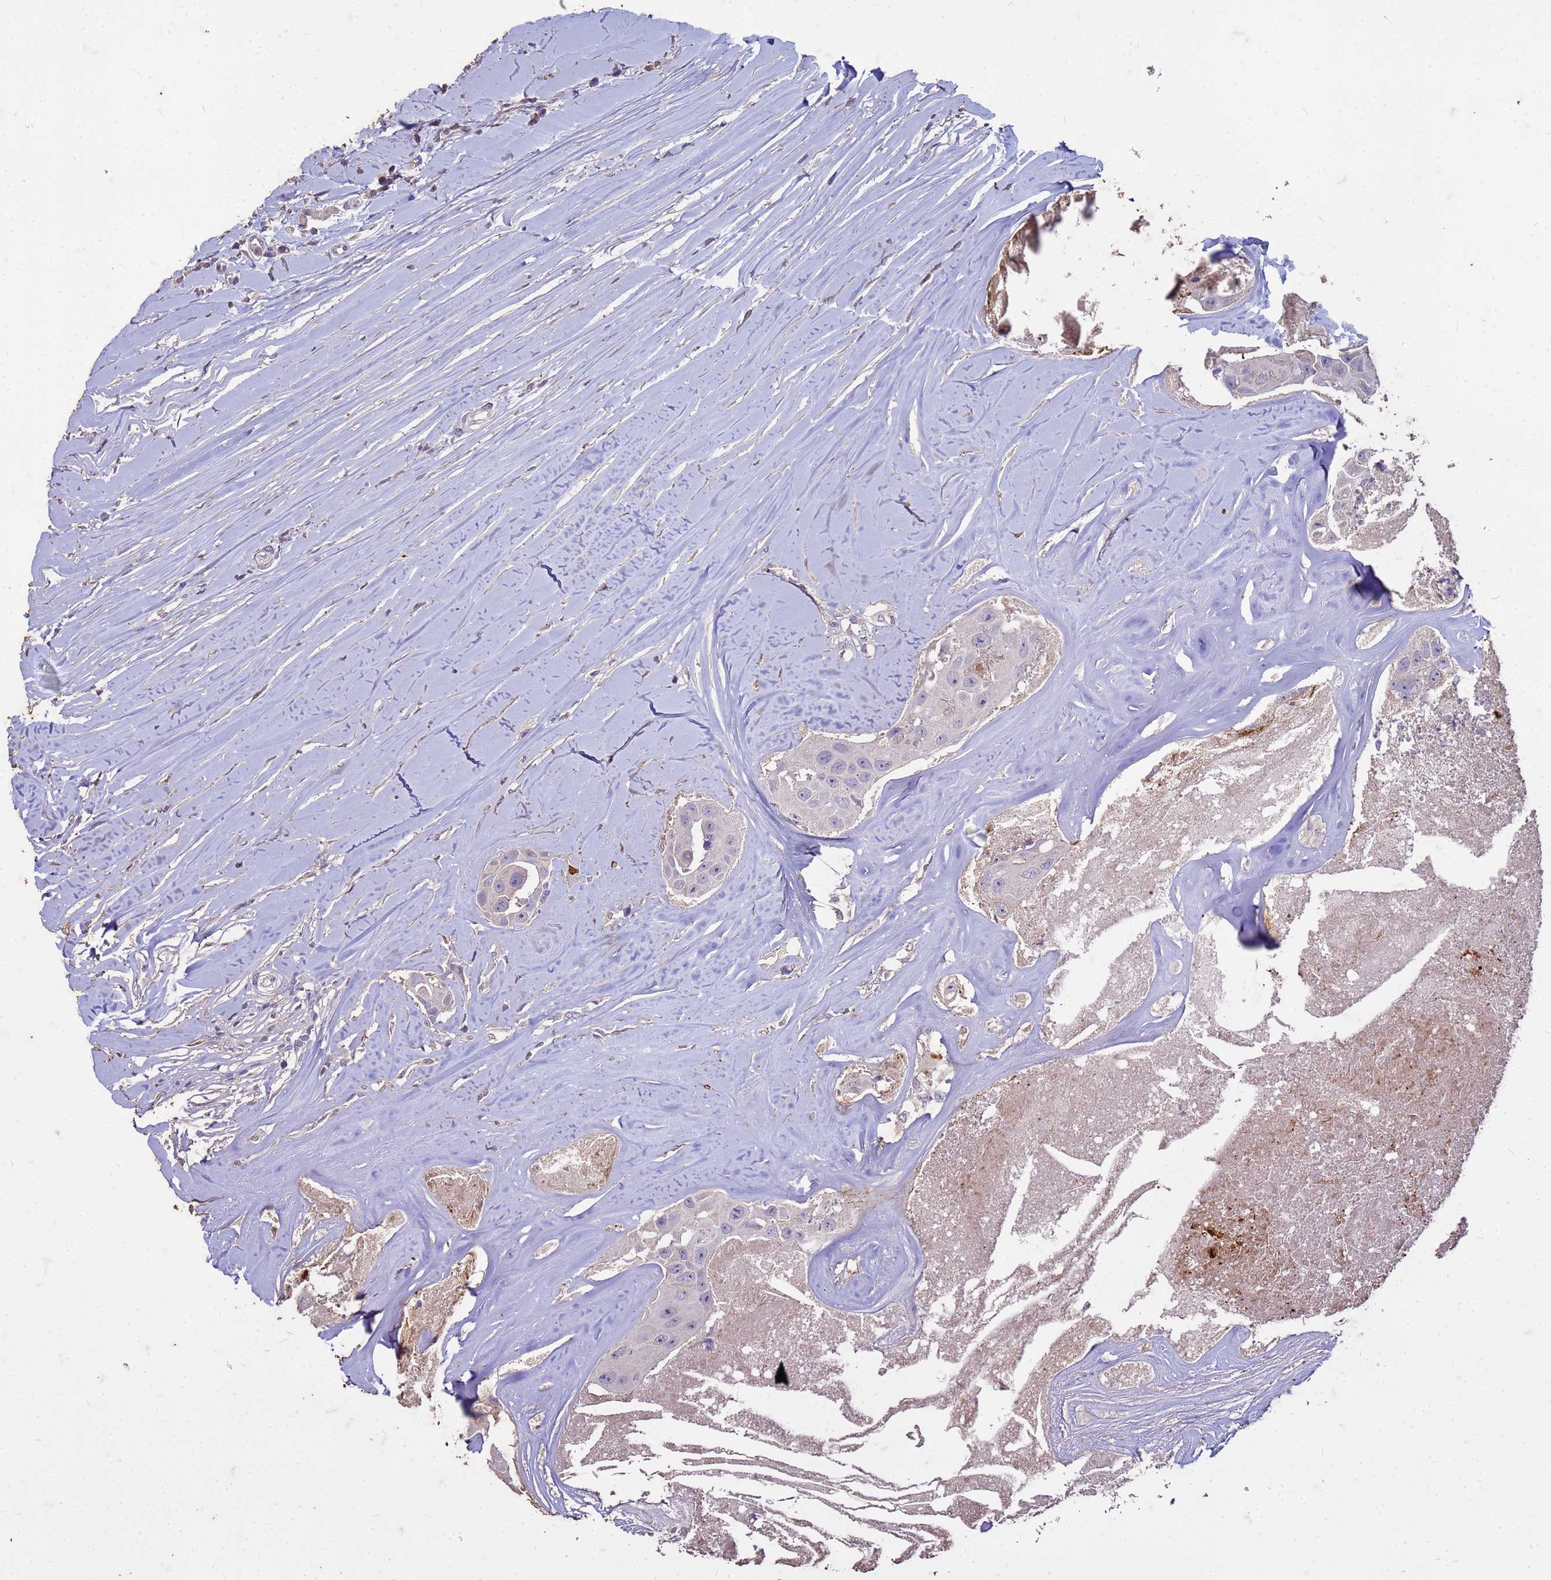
{"staining": {"intensity": "negative", "quantity": "none", "location": "none"}, "tissue": "head and neck cancer", "cell_type": "Tumor cells", "image_type": "cancer", "snomed": [{"axis": "morphology", "description": "Adenocarcinoma, NOS"}, {"axis": "morphology", "description": "Adenocarcinoma, metastatic, NOS"}, {"axis": "topography", "description": "Head-Neck"}], "caption": "The photomicrograph shows no staining of tumor cells in head and neck cancer. The staining is performed using DAB brown chromogen with nuclei counter-stained in using hematoxylin.", "gene": "FAM184B", "patient": {"sex": "male", "age": 75}}